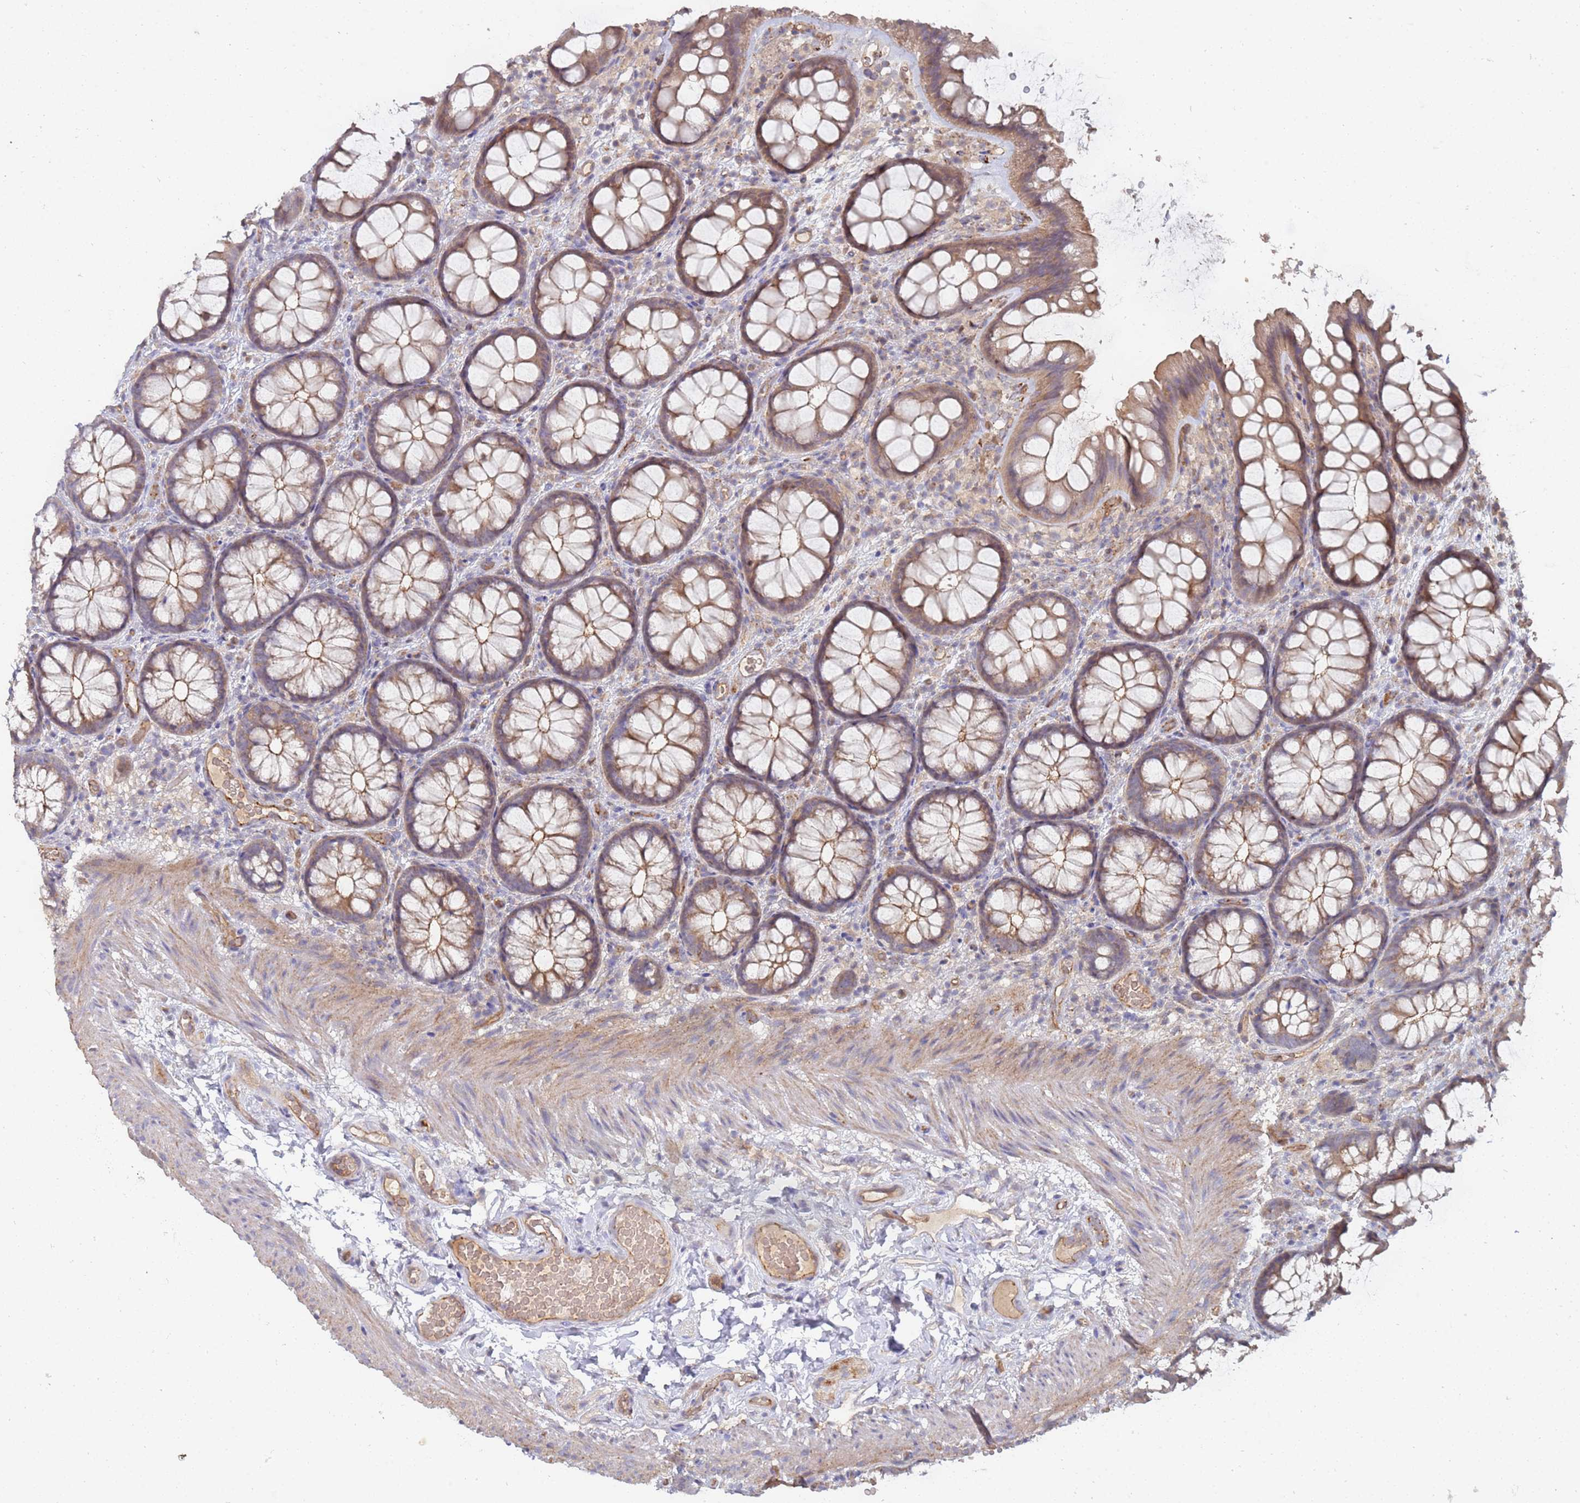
{"staining": {"intensity": "moderate", "quantity": "25%-75%", "location": "cytoplasmic/membranous"}, "tissue": "colon", "cell_type": "Endothelial cells", "image_type": "normal", "snomed": [{"axis": "morphology", "description": "Normal tissue, NOS"}, {"axis": "topography", "description": "Colon"}], "caption": "Immunohistochemistry (DAB) staining of normal colon exhibits moderate cytoplasmic/membranous protein staining in approximately 25%-75% of endothelial cells.", "gene": "ABCB6", "patient": {"sex": "male", "age": 46}}